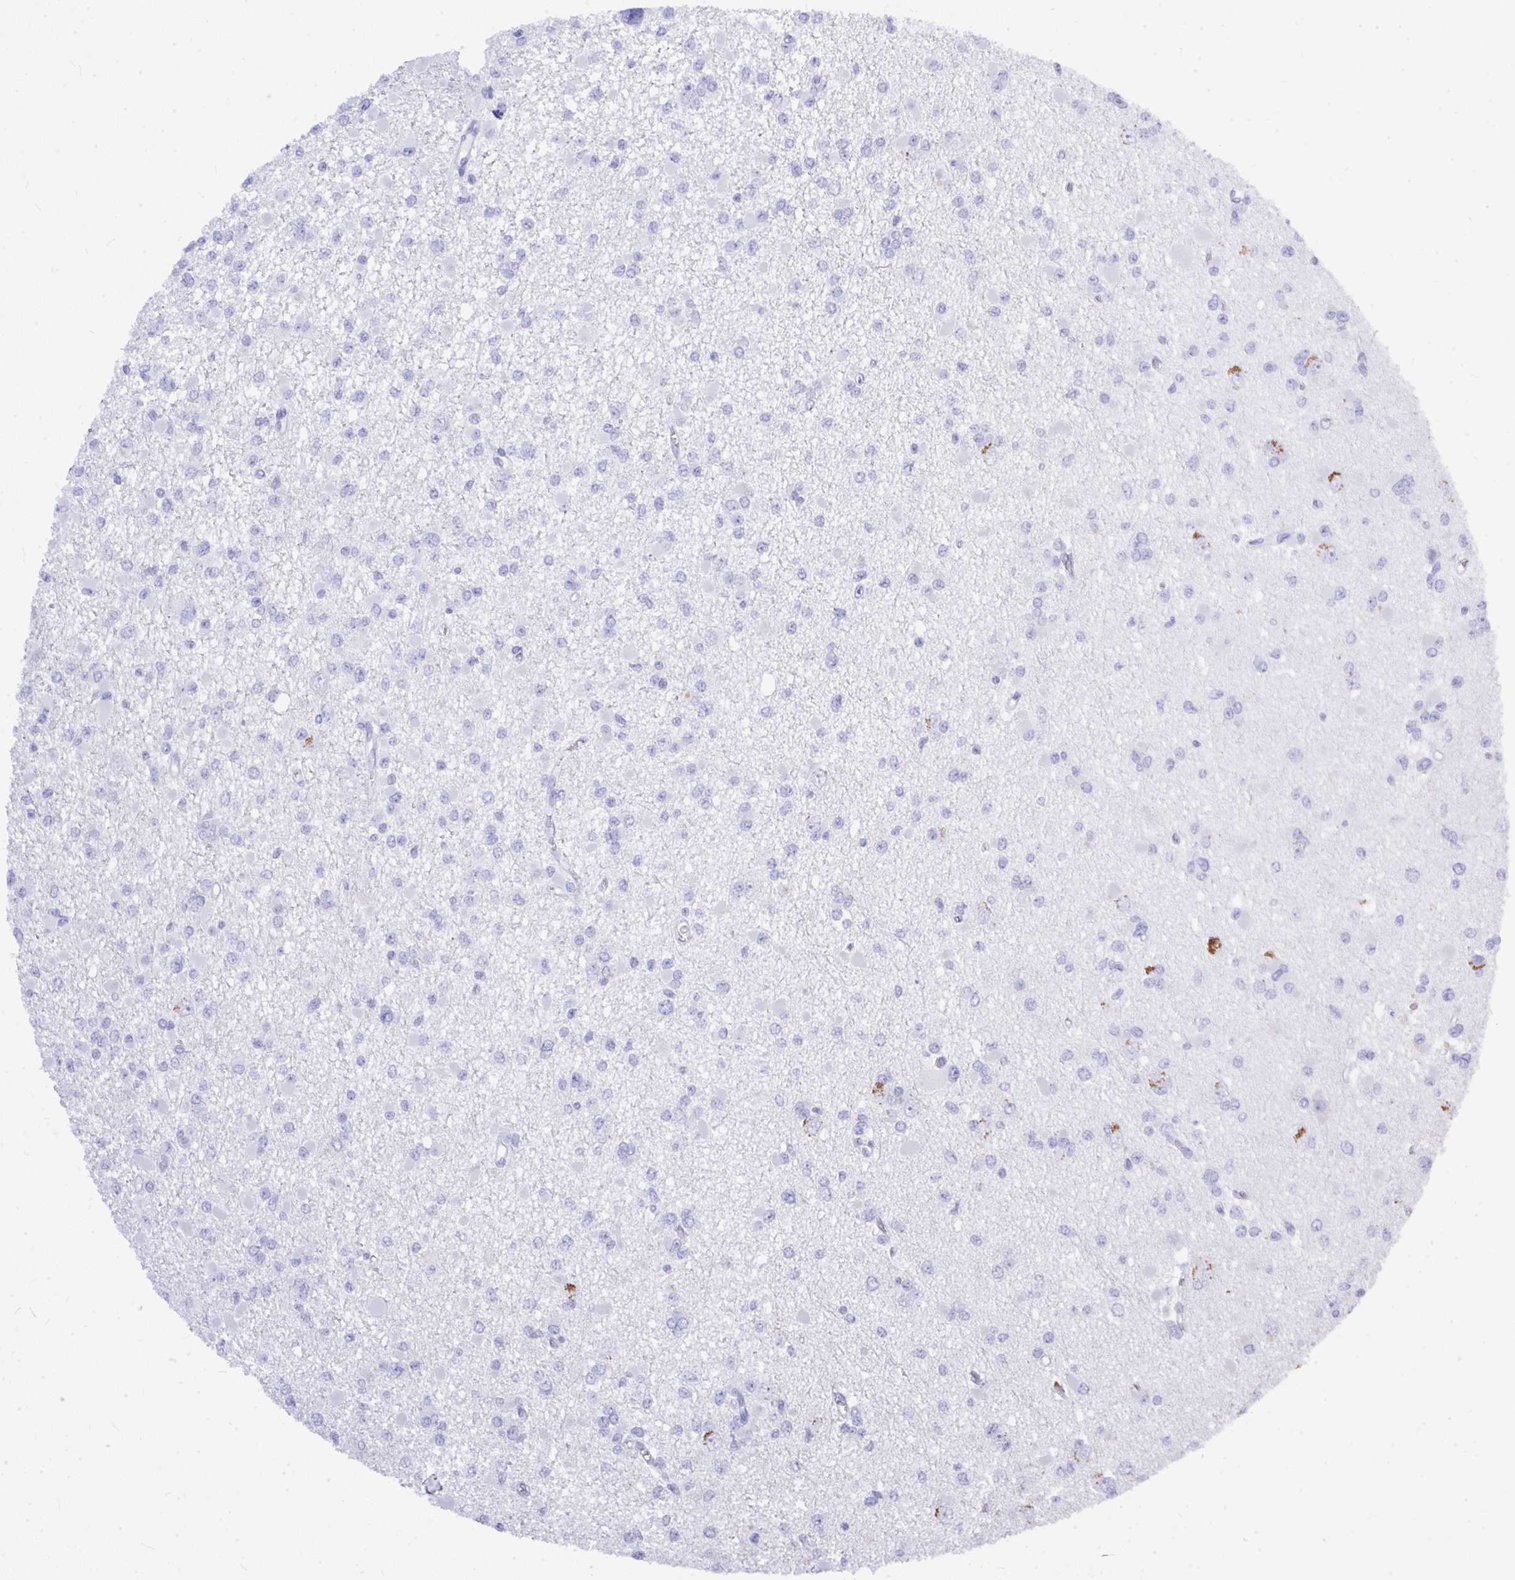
{"staining": {"intensity": "negative", "quantity": "none", "location": "none"}, "tissue": "glioma", "cell_type": "Tumor cells", "image_type": "cancer", "snomed": [{"axis": "morphology", "description": "Glioma, malignant, Low grade"}, {"axis": "topography", "description": "Brain"}], "caption": "Immunohistochemistry (IHC) of malignant low-grade glioma demonstrates no positivity in tumor cells.", "gene": "MS4A12", "patient": {"sex": "female", "age": 22}}